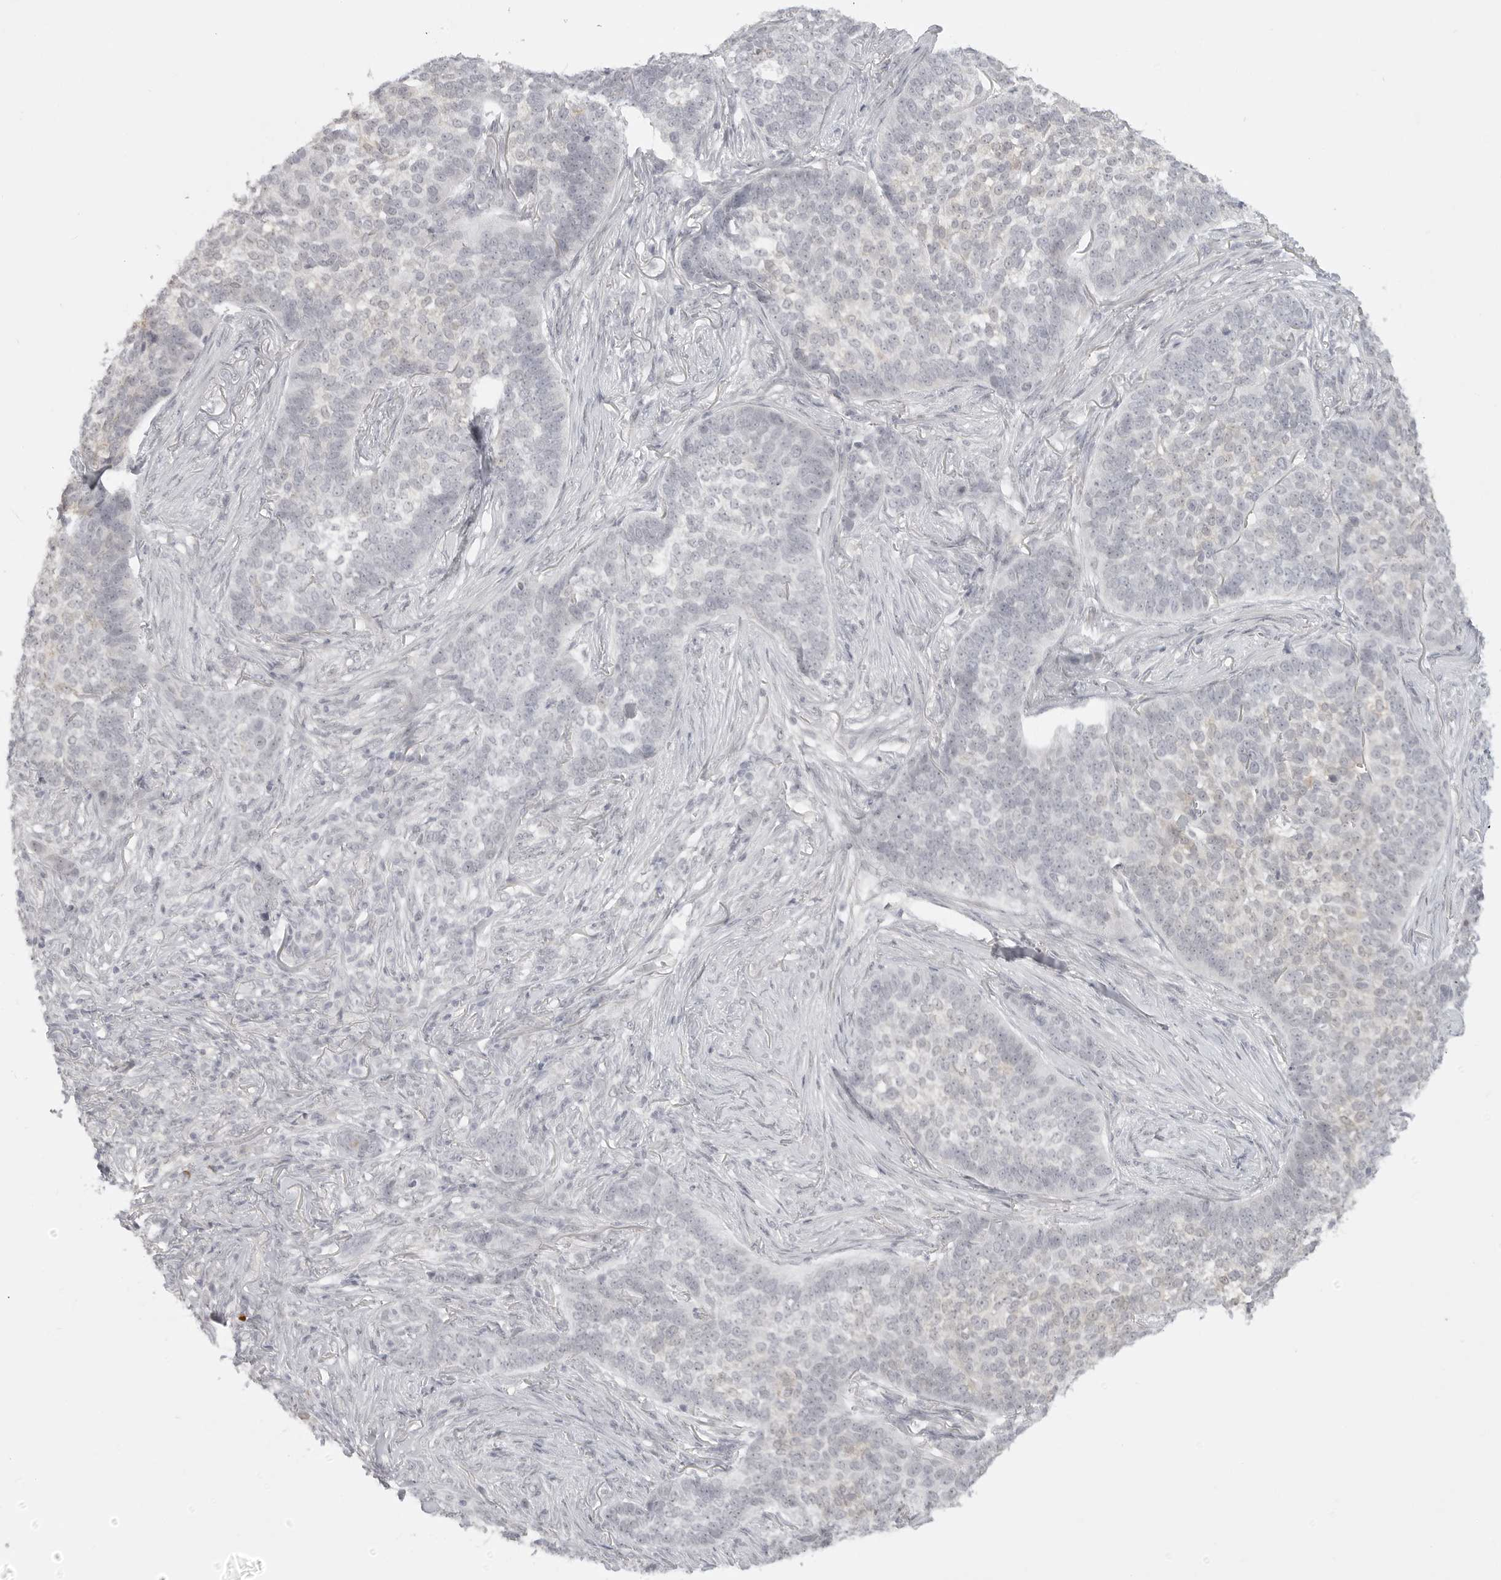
{"staining": {"intensity": "negative", "quantity": "none", "location": "none"}, "tissue": "skin cancer", "cell_type": "Tumor cells", "image_type": "cancer", "snomed": [{"axis": "morphology", "description": "Basal cell carcinoma"}, {"axis": "topography", "description": "Skin"}], "caption": "A photomicrograph of skin cancer stained for a protein exhibits no brown staining in tumor cells.", "gene": "TCTN3", "patient": {"sex": "male", "age": 85}}